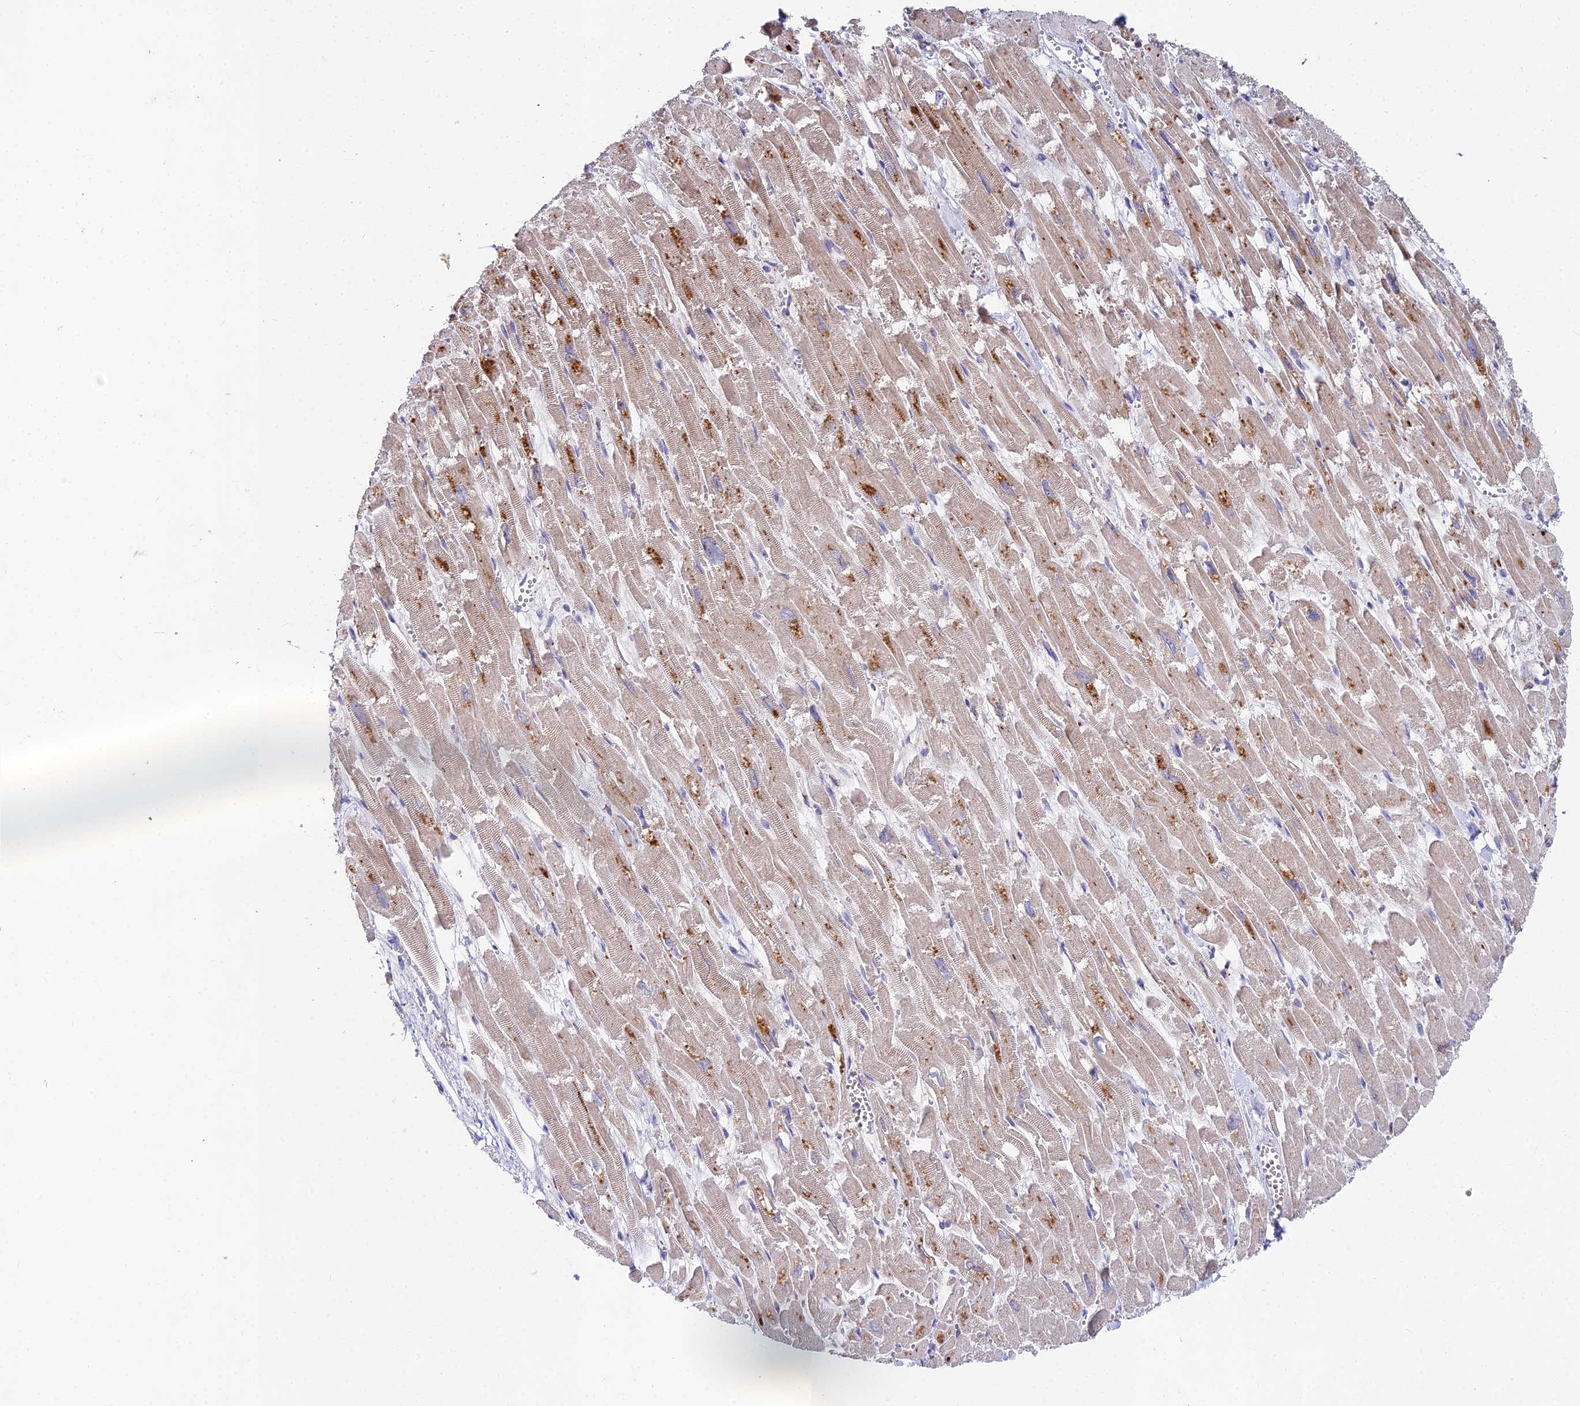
{"staining": {"intensity": "moderate", "quantity": ">75%", "location": "cytoplasmic/membranous"}, "tissue": "heart muscle", "cell_type": "Cardiomyocytes", "image_type": "normal", "snomed": [{"axis": "morphology", "description": "Normal tissue, NOS"}, {"axis": "topography", "description": "Heart"}], "caption": "Immunohistochemical staining of benign heart muscle shows medium levels of moderate cytoplasmic/membranous expression in approximately >75% of cardiomyocytes. (IHC, brightfield microscopy, high magnification).", "gene": "WDR43", "patient": {"sex": "male", "age": 54}}